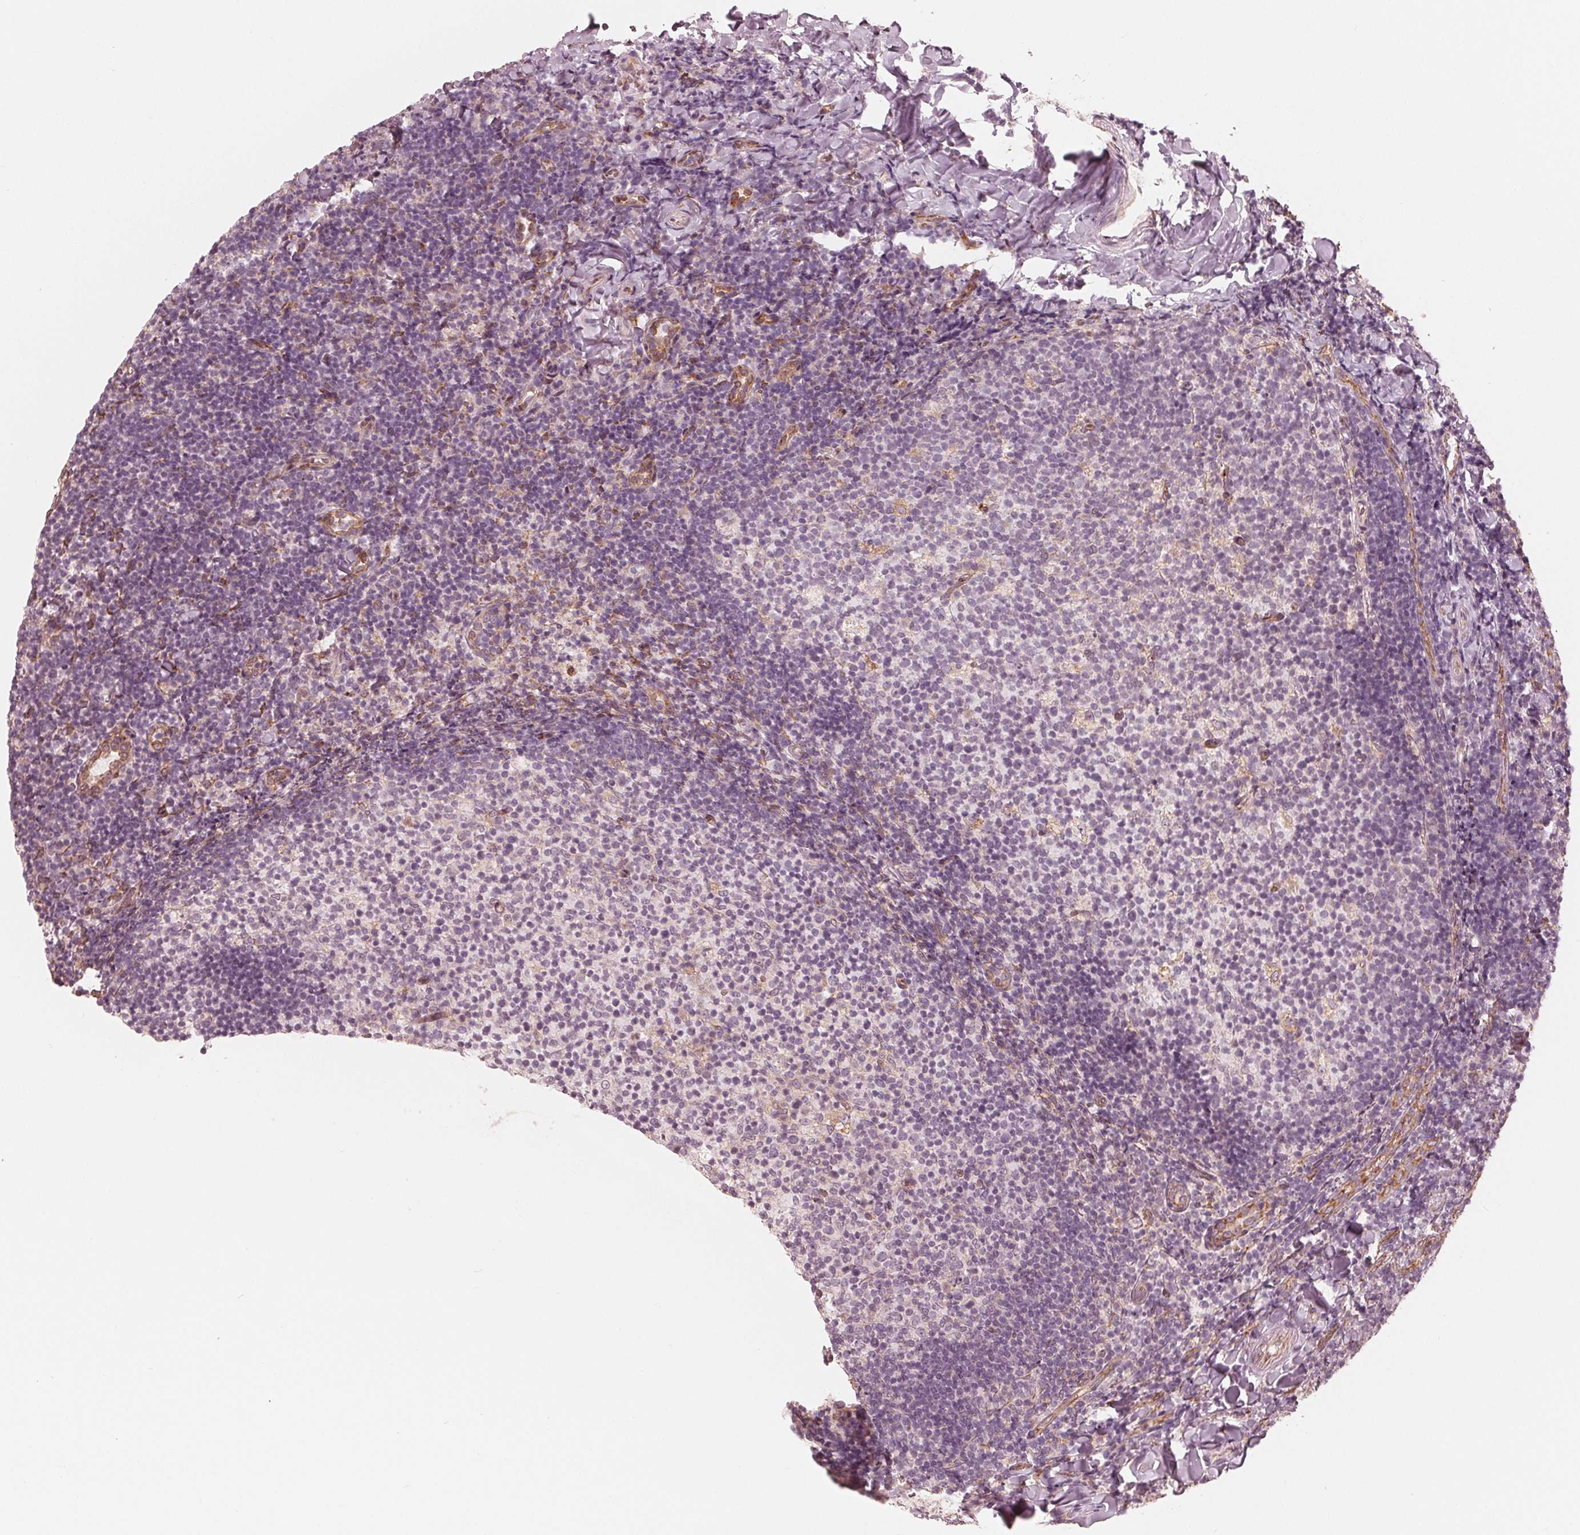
{"staining": {"intensity": "weak", "quantity": "<25%", "location": "cytoplasmic/membranous"}, "tissue": "tonsil", "cell_type": "Germinal center cells", "image_type": "normal", "snomed": [{"axis": "morphology", "description": "Normal tissue, NOS"}, {"axis": "topography", "description": "Tonsil"}], "caption": "An image of human tonsil is negative for staining in germinal center cells.", "gene": "IKBIP", "patient": {"sex": "female", "age": 10}}